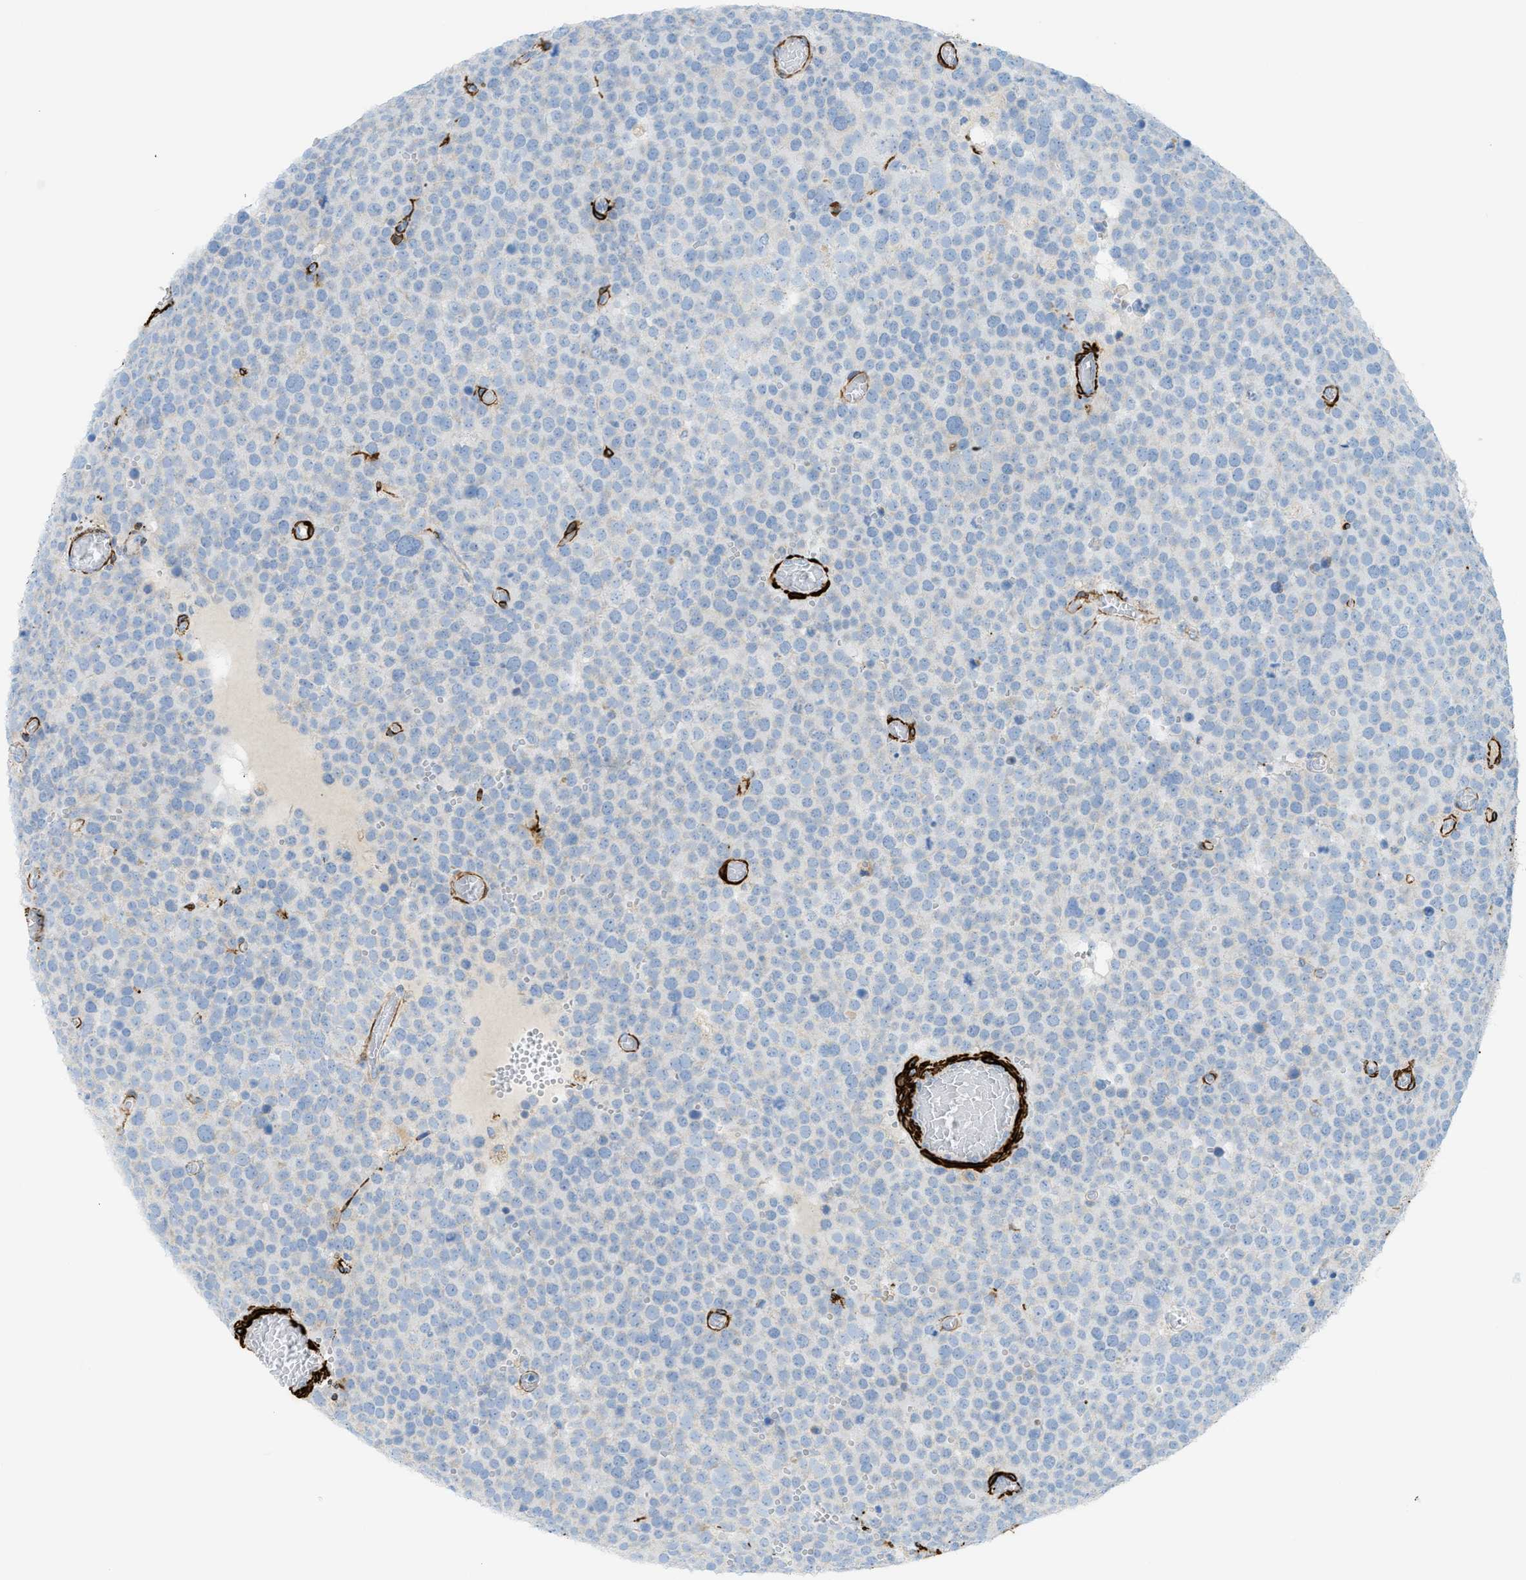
{"staining": {"intensity": "negative", "quantity": "none", "location": "none"}, "tissue": "testis cancer", "cell_type": "Tumor cells", "image_type": "cancer", "snomed": [{"axis": "morphology", "description": "Normal tissue, NOS"}, {"axis": "morphology", "description": "Seminoma, NOS"}, {"axis": "topography", "description": "Testis"}], "caption": "The photomicrograph shows no significant expression in tumor cells of seminoma (testis).", "gene": "MYH11", "patient": {"sex": "male", "age": 71}}